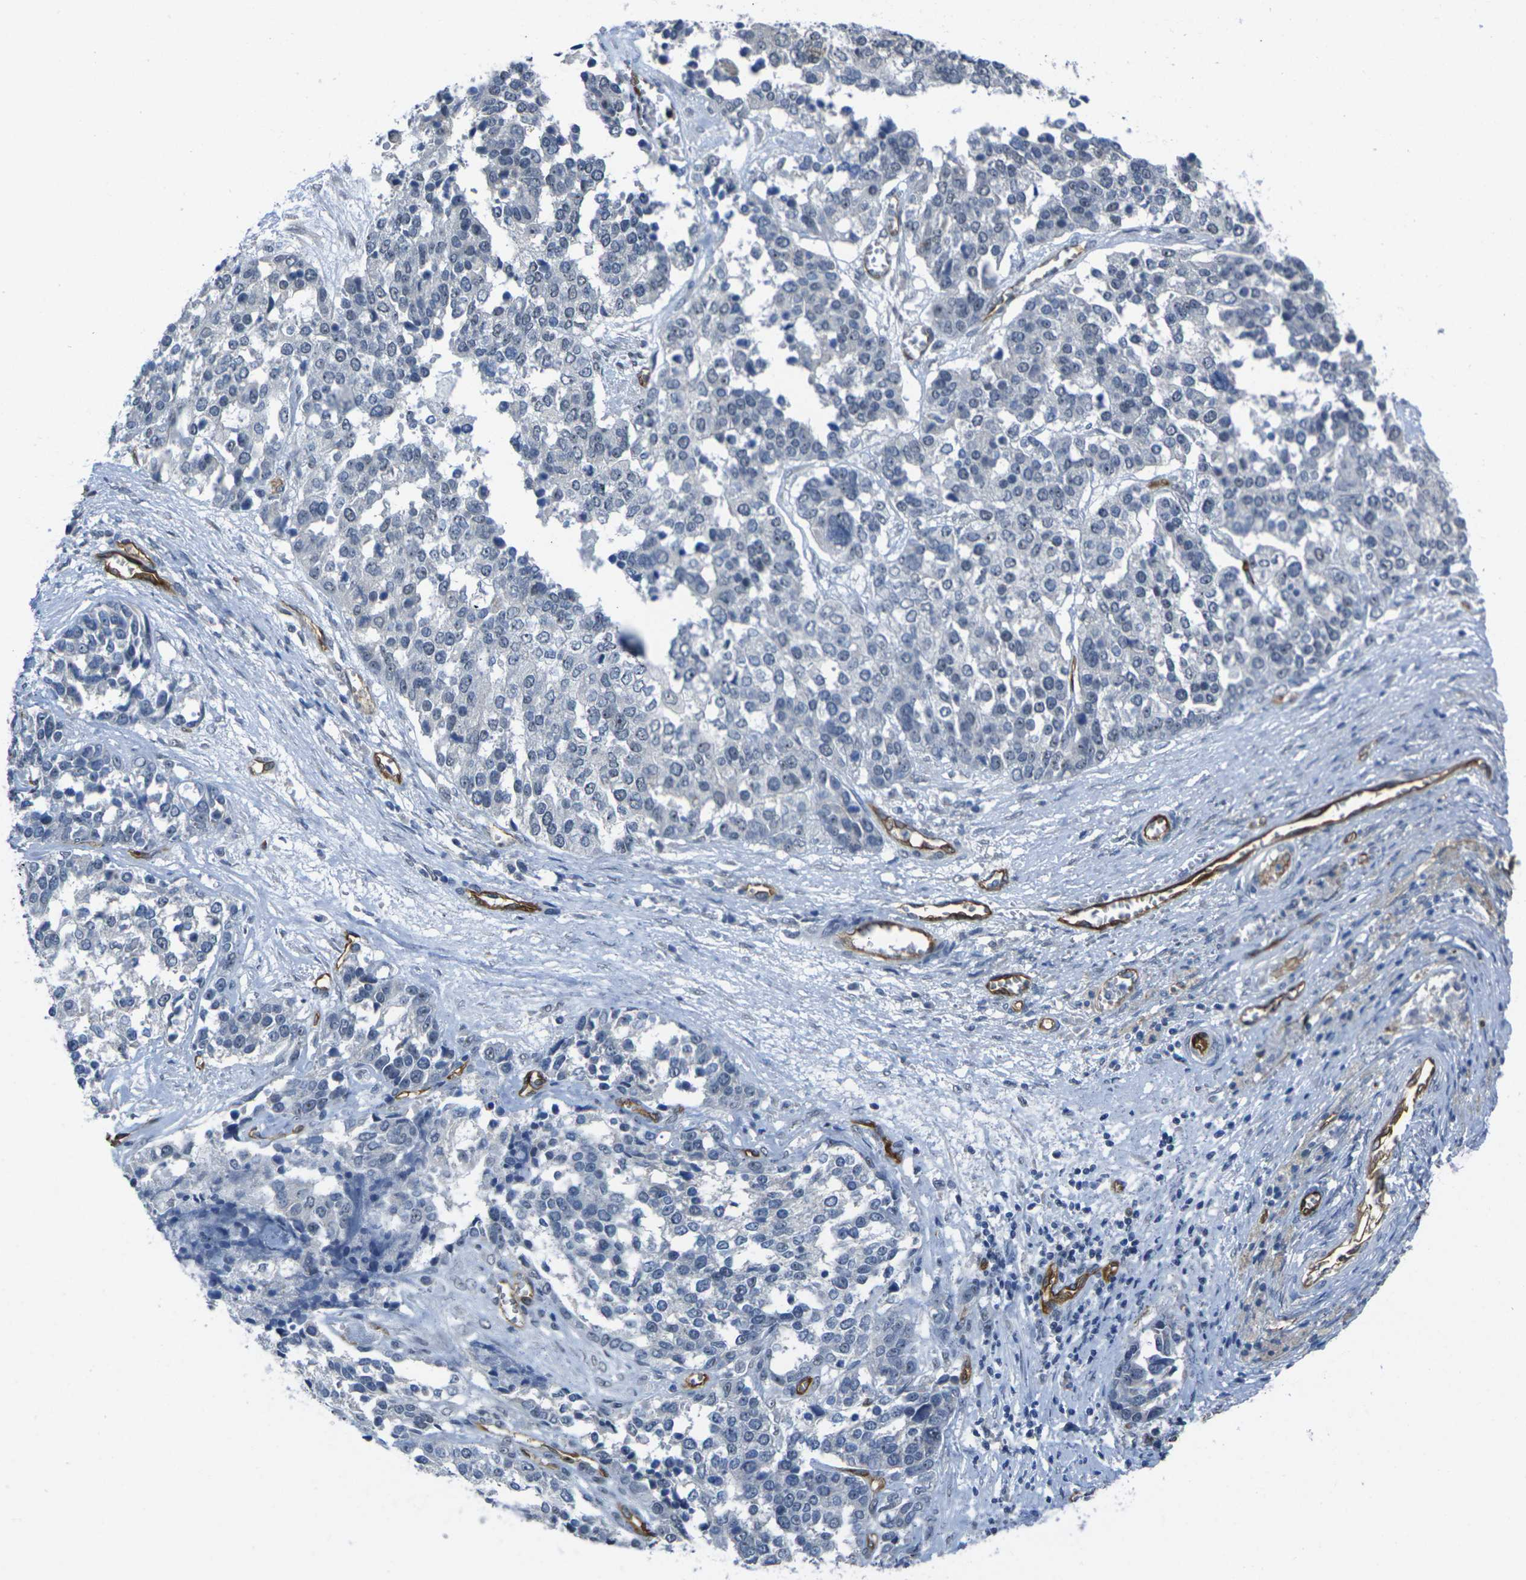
{"staining": {"intensity": "negative", "quantity": "none", "location": "none"}, "tissue": "ovarian cancer", "cell_type": "Tumor cells", "image_type": "cancer", "snomed": [{"axis": "morphology", "description": "Cystadenocarcinoma, serous, NOS"}, {"axis": "topography", "description": "Ovary"}], "caption": "This is a micrograph of immunohistochemistry (IHC) staining of ovarian serous cystadenocarcinoma, which shows no expression in tumor cells.", "gene": "HSPA12B", "patient": {"sex": "female", "age": 44}}